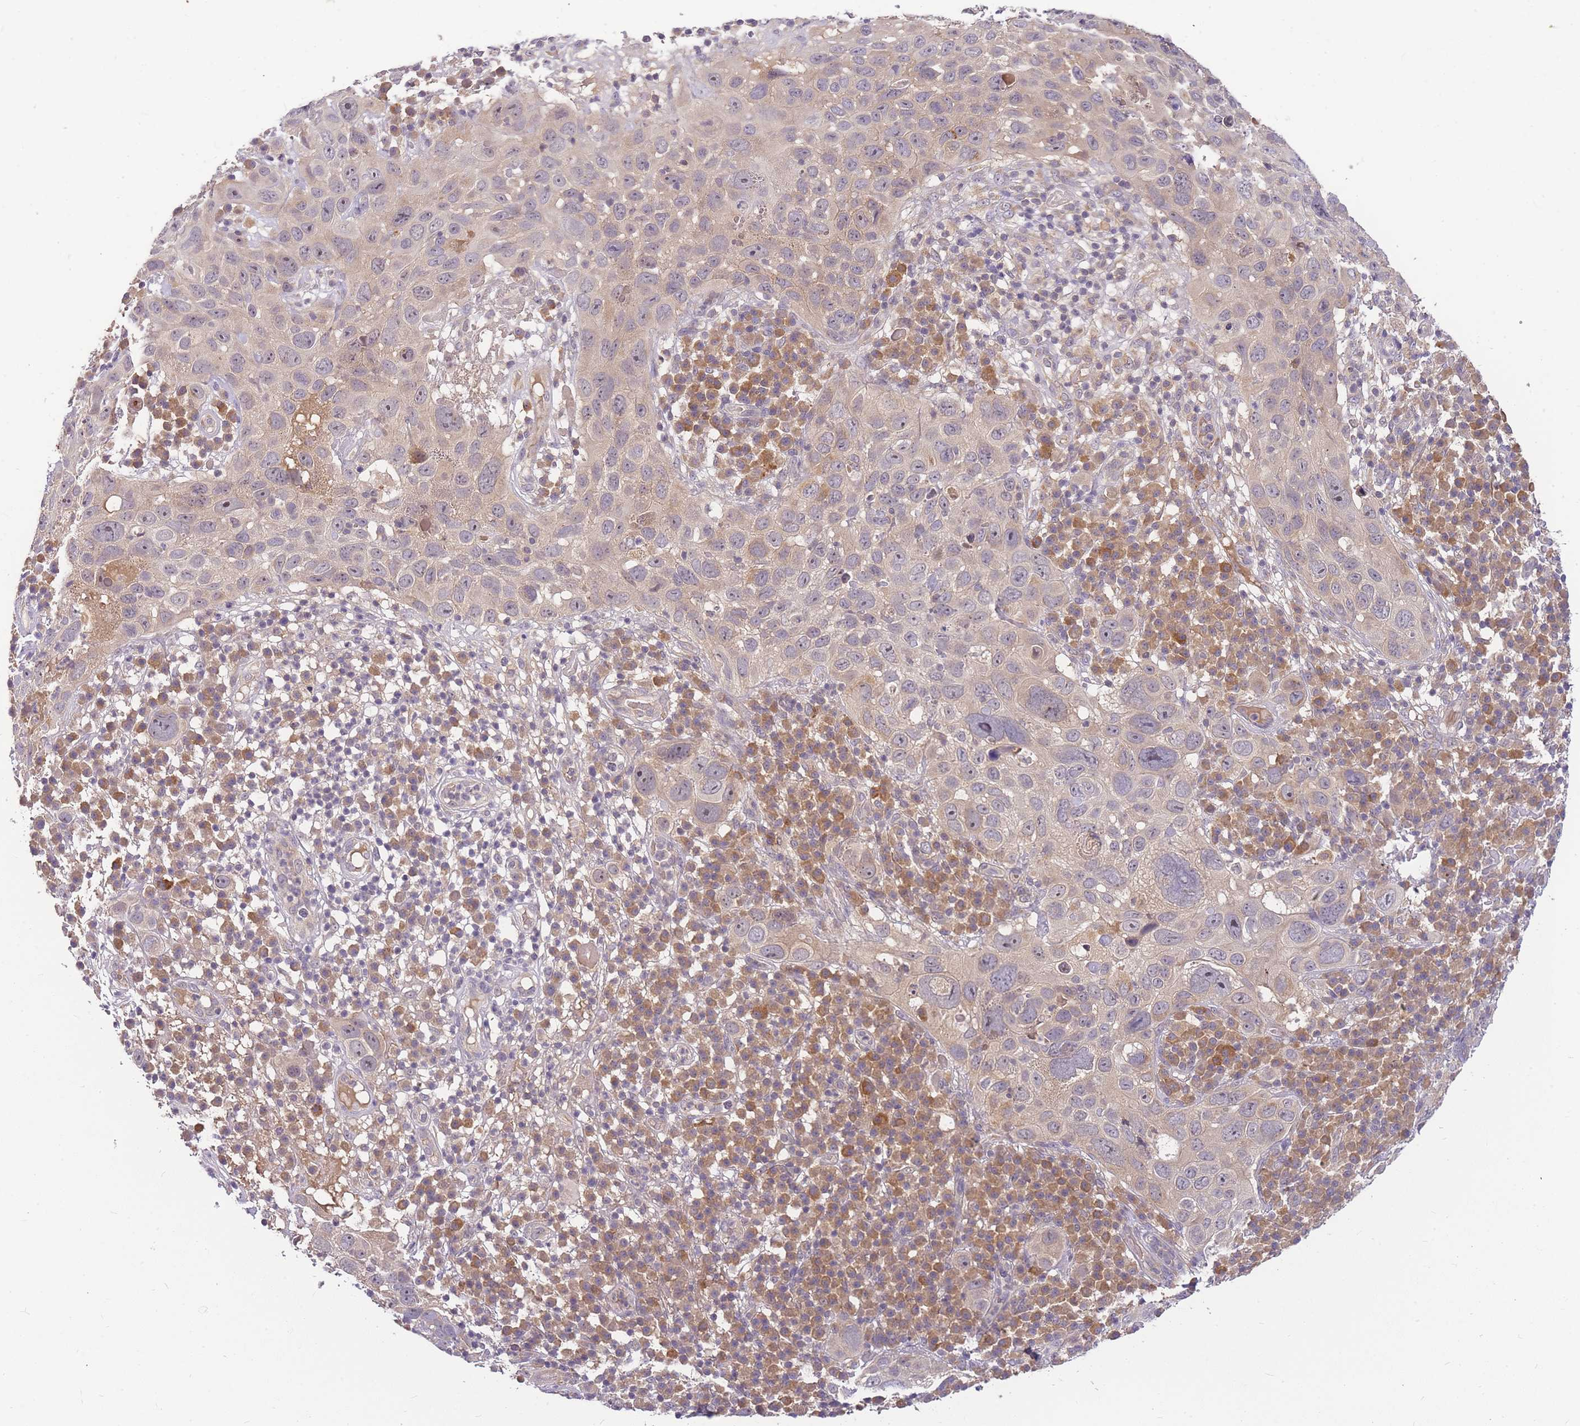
{"staining": {"intensity": "negative", "quantity": "none", "location": "none"}, "tissue": "skin cancer", "cell_type": "Tumor cells", "image_type": "cancer", "snomed": [{"axis": "morphology", "description": "Squamous cell carcinoma in situ, NOS"}, {"axis": "morphology", "description": "Squamous cell carcinoma, NOS"}, {"axis": "topography", "description": "Skin"}], "caption": "Micrograph shows no significant protein staining in tumor cells of skin cancer (squamous cell carcinoma in situ).", "gene": "ZNF577", "patient": {"sex": "male", "age": 93}}